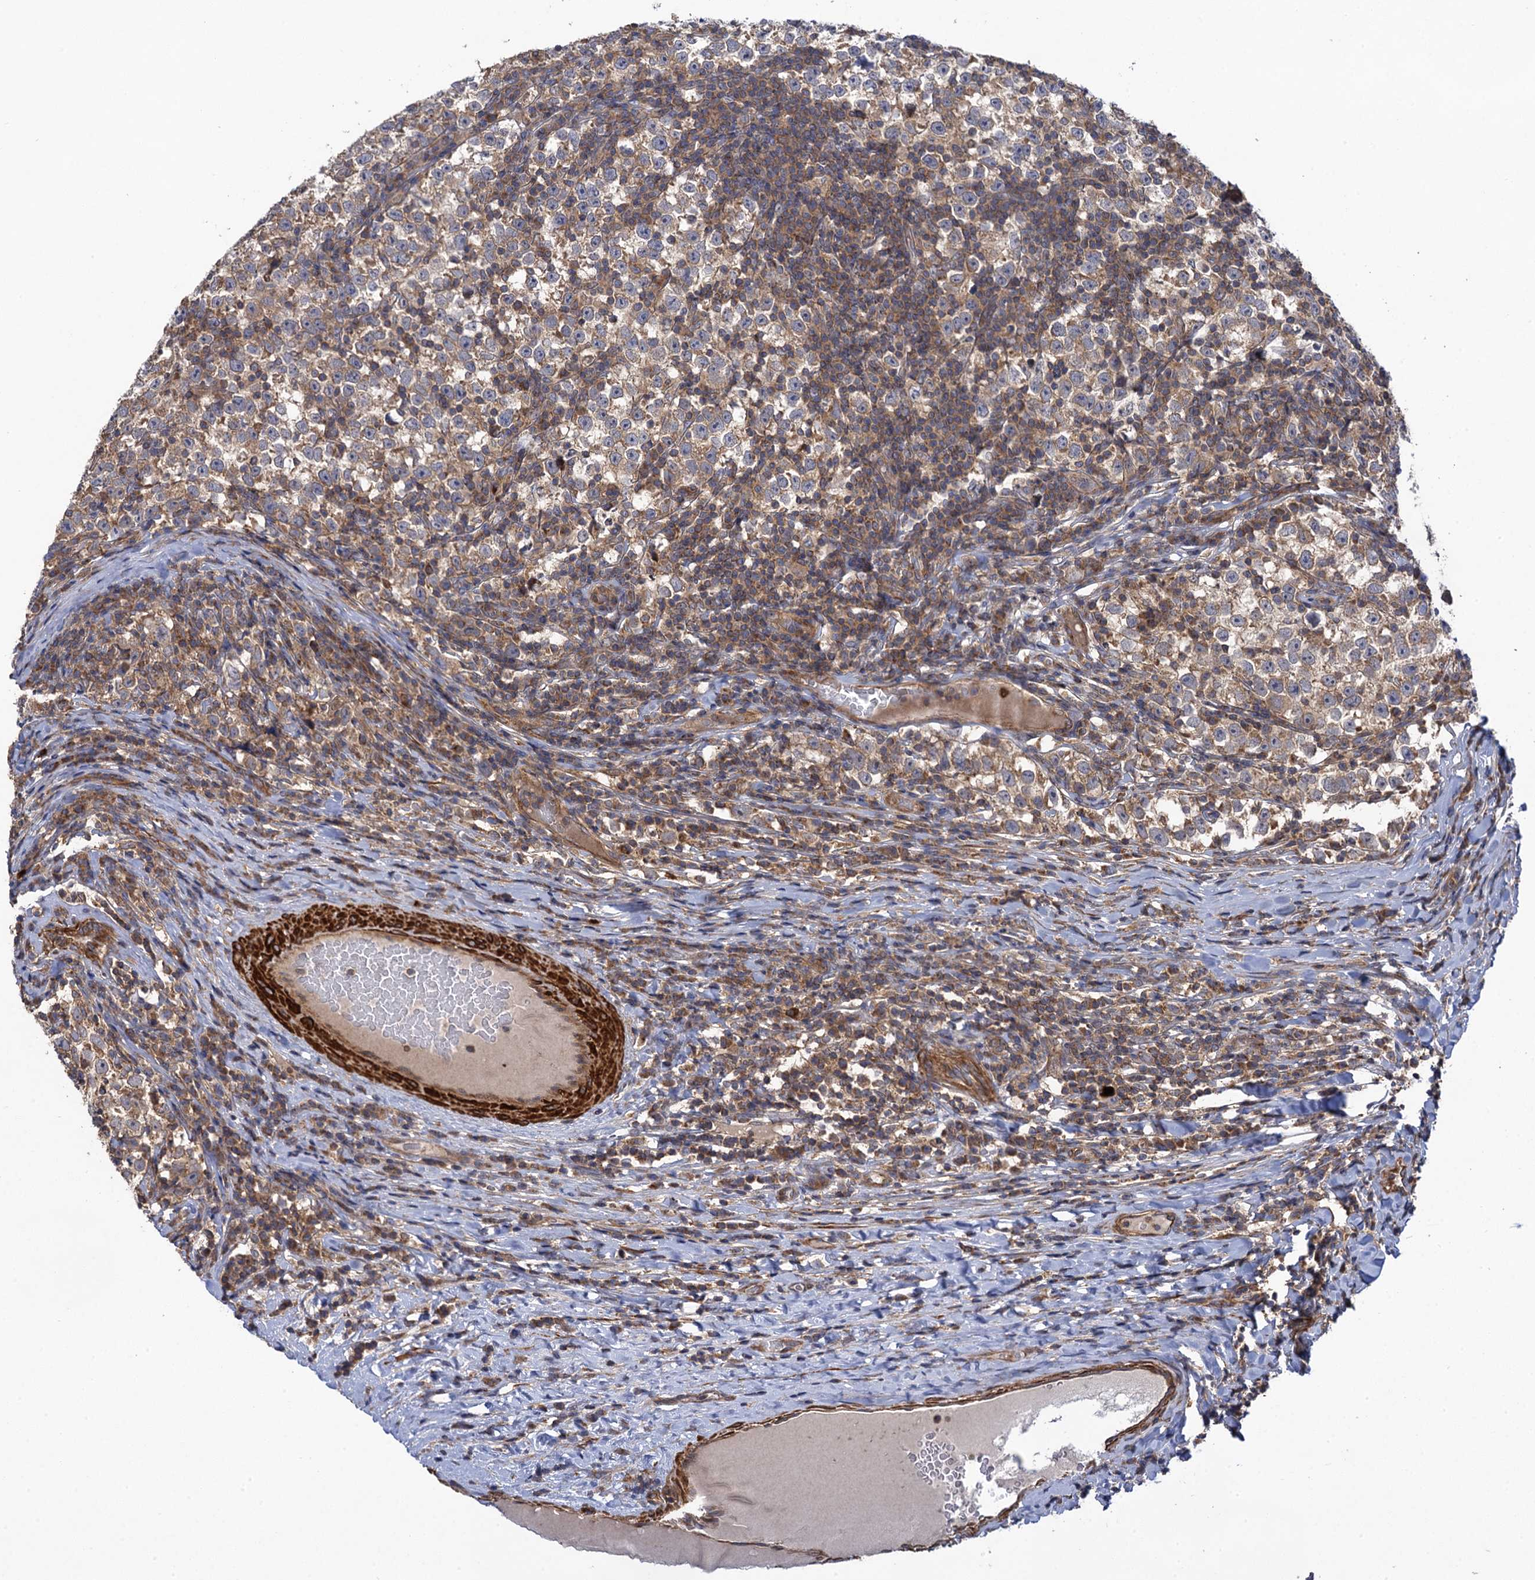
{"staining": {"intensity": "weak", "quantity": ">75%", "location": "cytoplasmic/membranous"}, "tissue": "testis cancer", "cell_type": "Tumor cells", "image_type": "cancer", "snomed": [{"axis": "morphology", "description": "Normal tissue, NOS"}, {"axis": "morphology", "description": "Seminoma, NOS"}, {"axis": "topography", "description": "Testis"}], "caption": "A brown stain shows weak cytoplasmic/membranous staining of a protein in human testis cancer tumor cells. Immunohistochemistry (ihc) stains the protein in brown and the nuclei are stained blue.", "gene": "WDR88", "patient": {"sex": "male", "age": 43}}